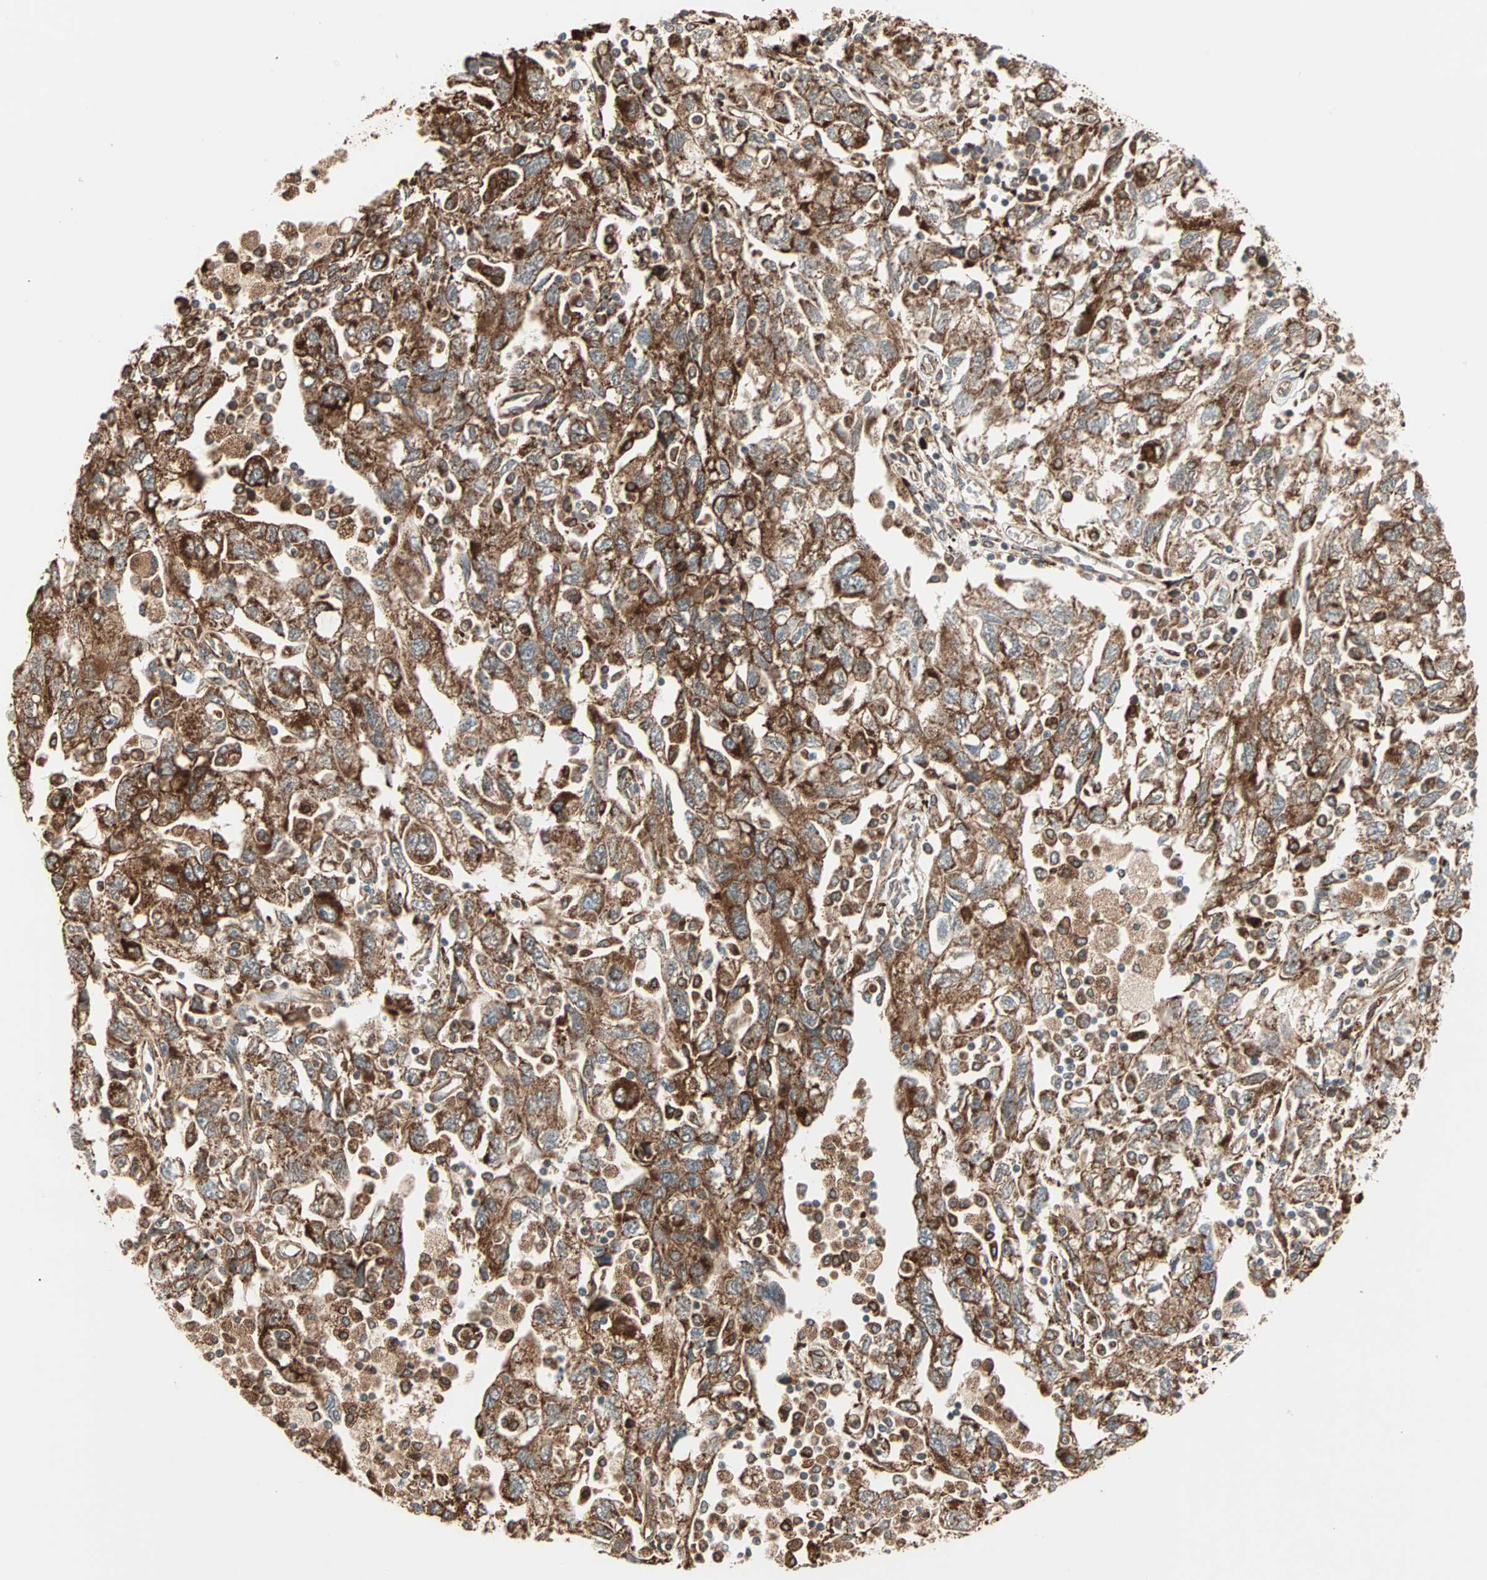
{"staining": {"intensity": "strong", "quantity": ">75%", "location": "cytoplasmic/membranous"}, "tissue": "ovarian cancer", "cell_type": "Tumor cells", "image_type": "cancer", "snomed": [{"axis": "morphology", "description": "Carcinoma, NOS"}, {"axis": "morphology", "description": "Cystadenocarcinoma, serous, NOS"}, {"axis": "topography", "description": "Ovary"}], "caption": "IHC of human ovarian cancer (carcinoma) reveals high levels of strong cytoplasmic/membranous staining in about >75% of tumor cells.", "gene": "P4HA1", "patient": {"sex": "female", "age": 69}}